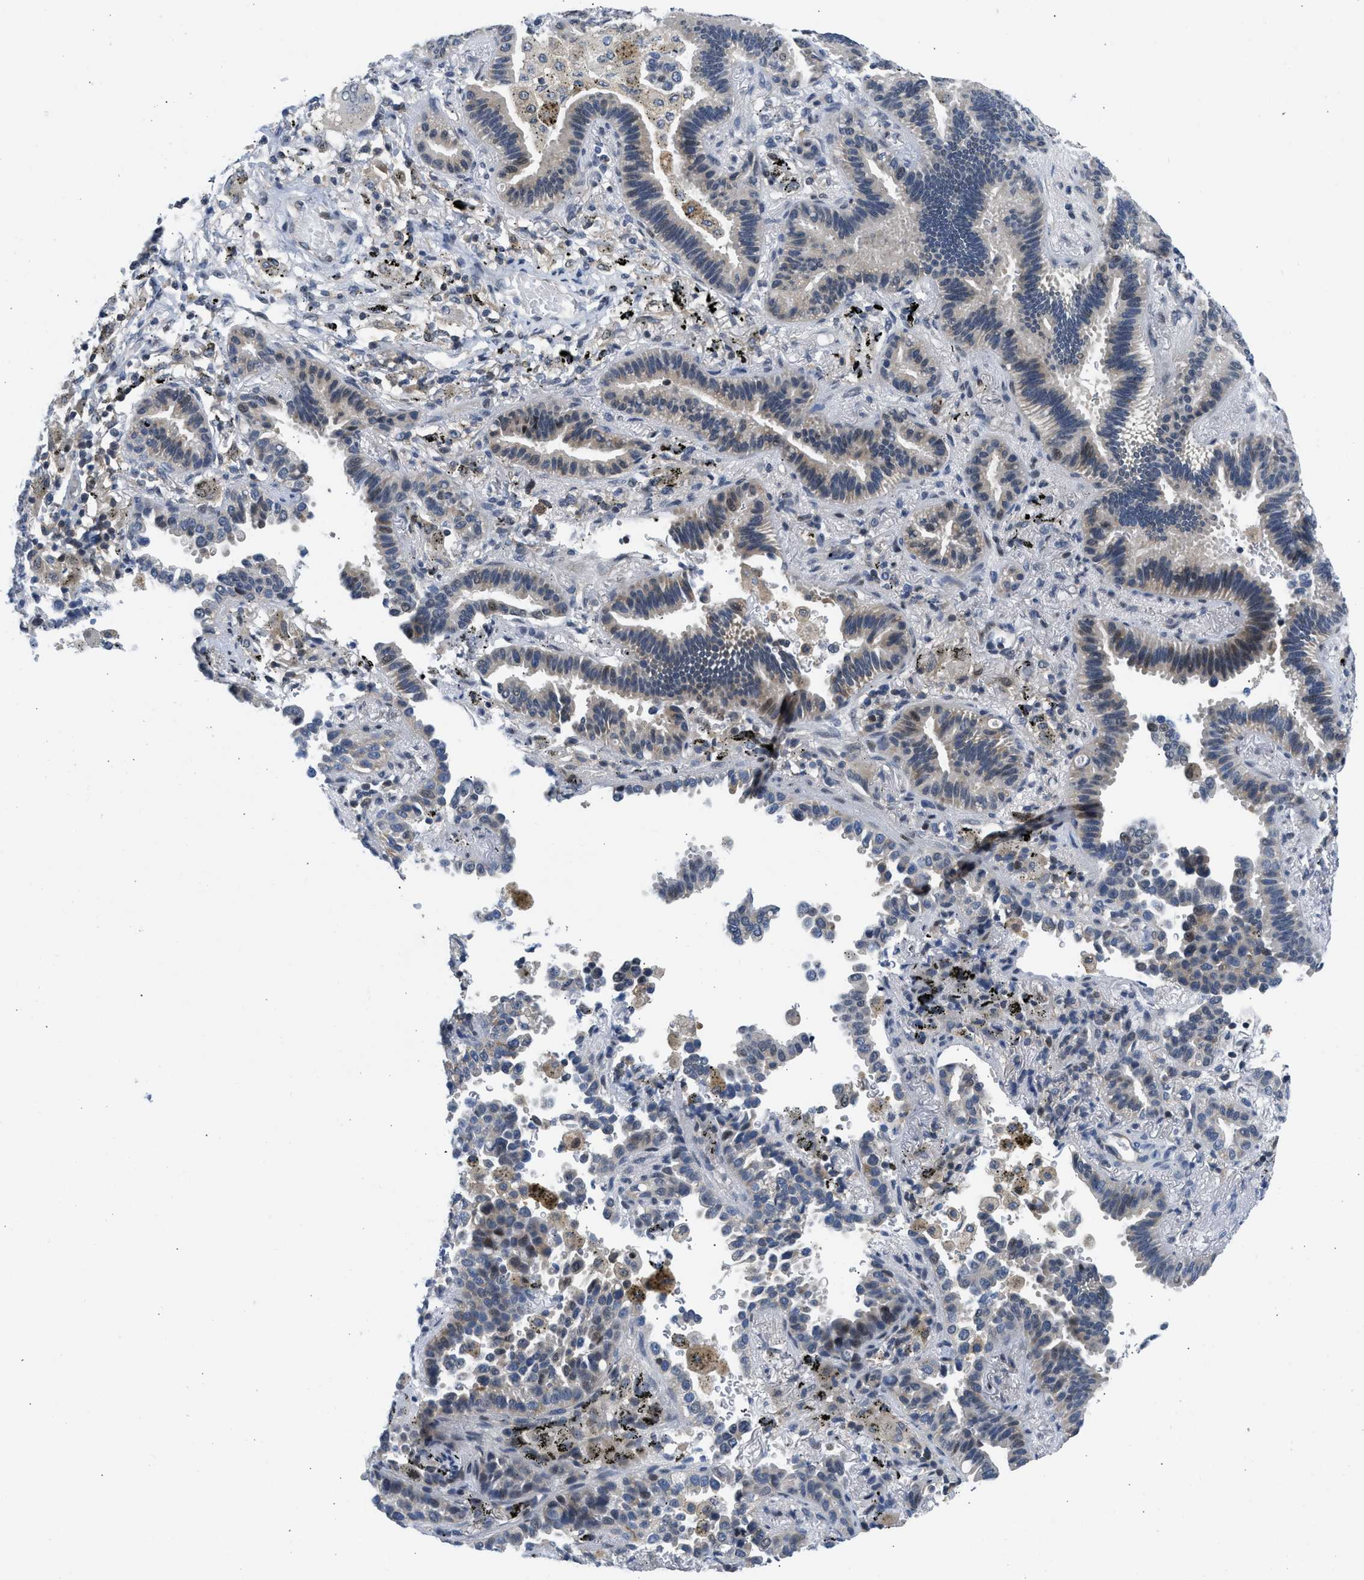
{"staining": {"intensity": "moderate", "quantity": "<25%", "location": "nuclear"}, "tissue": "lung cancer", "cell_type": "Tumor cells", "image_type": "cancer", "snomed": [{"axis": "morphology", "description": "Normal tissue, NOS"}, {"axis": "morphology", "description": "Adenocarcinoma, NOS"}, {"axis": "topography", "description": "Lung"}], "caption": "Lung cancer stained with a protein marker reveals moderate staining in tumor cells.", "gene": "OLIG3", "patient": {"sex": "male", "age": 59}}